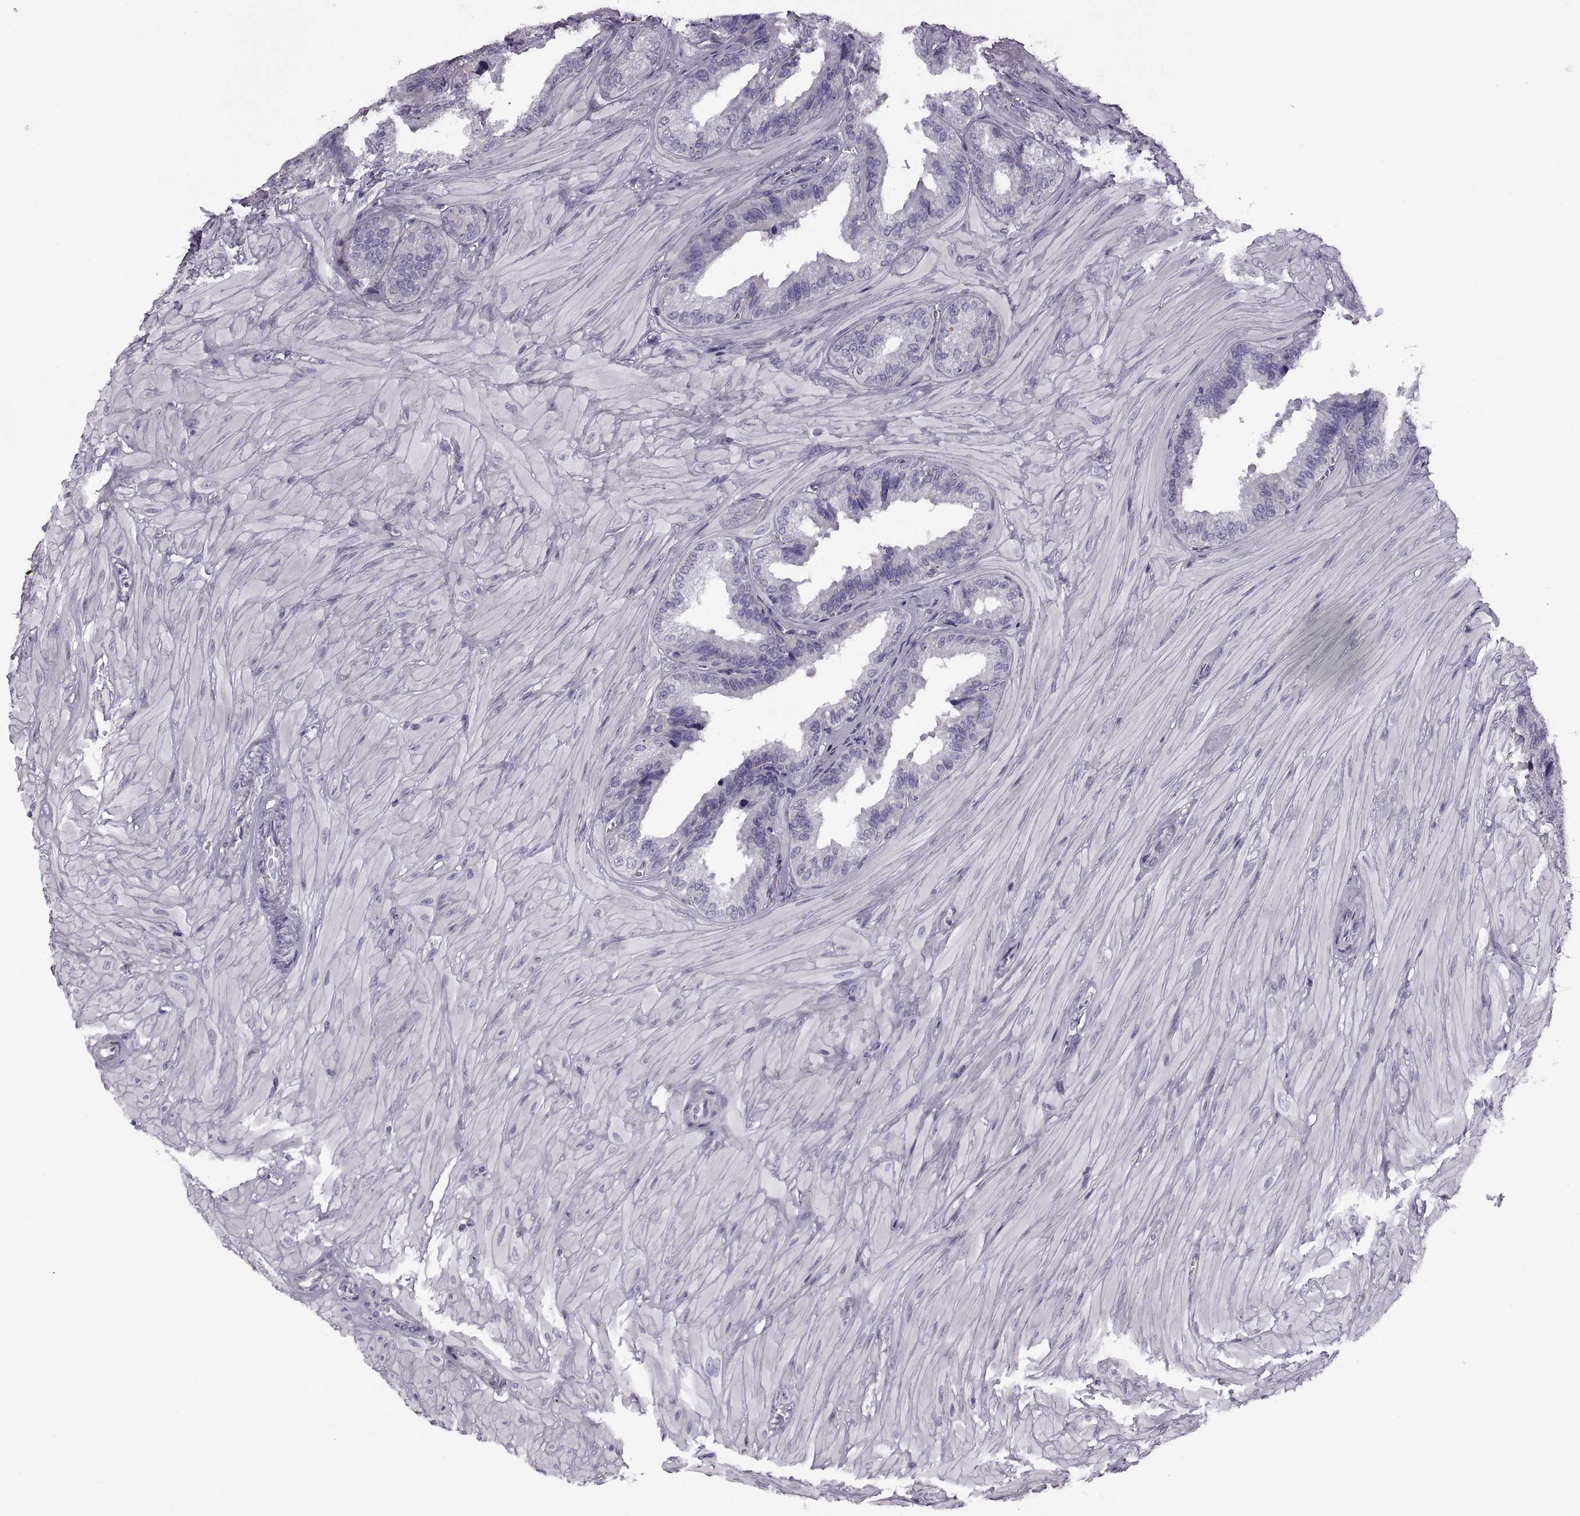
{"staining": {"intensity": "negative", "quantity": "none", "location": "none"}, "tissue": "seminal vesicle", "cell_type": "Glandular cells", "image_type": "normal", "snomed": [{"axis": "morphology", "description": "Normal tissue, NOS"}, {"axis": "topography", "description": "Seminal veicle"}], "caption": "Glandular cells show no significant positivity in unremarkable seminal vesicle. (Stains: DAB (3,3'-diaminobenzidine) immunohistochemistry with hematoxylin counter stain, Microscopy: brightfield microscopy at high magnification).", "gene": "CALCR", "patient": {"sex": "male", "age": 37}}